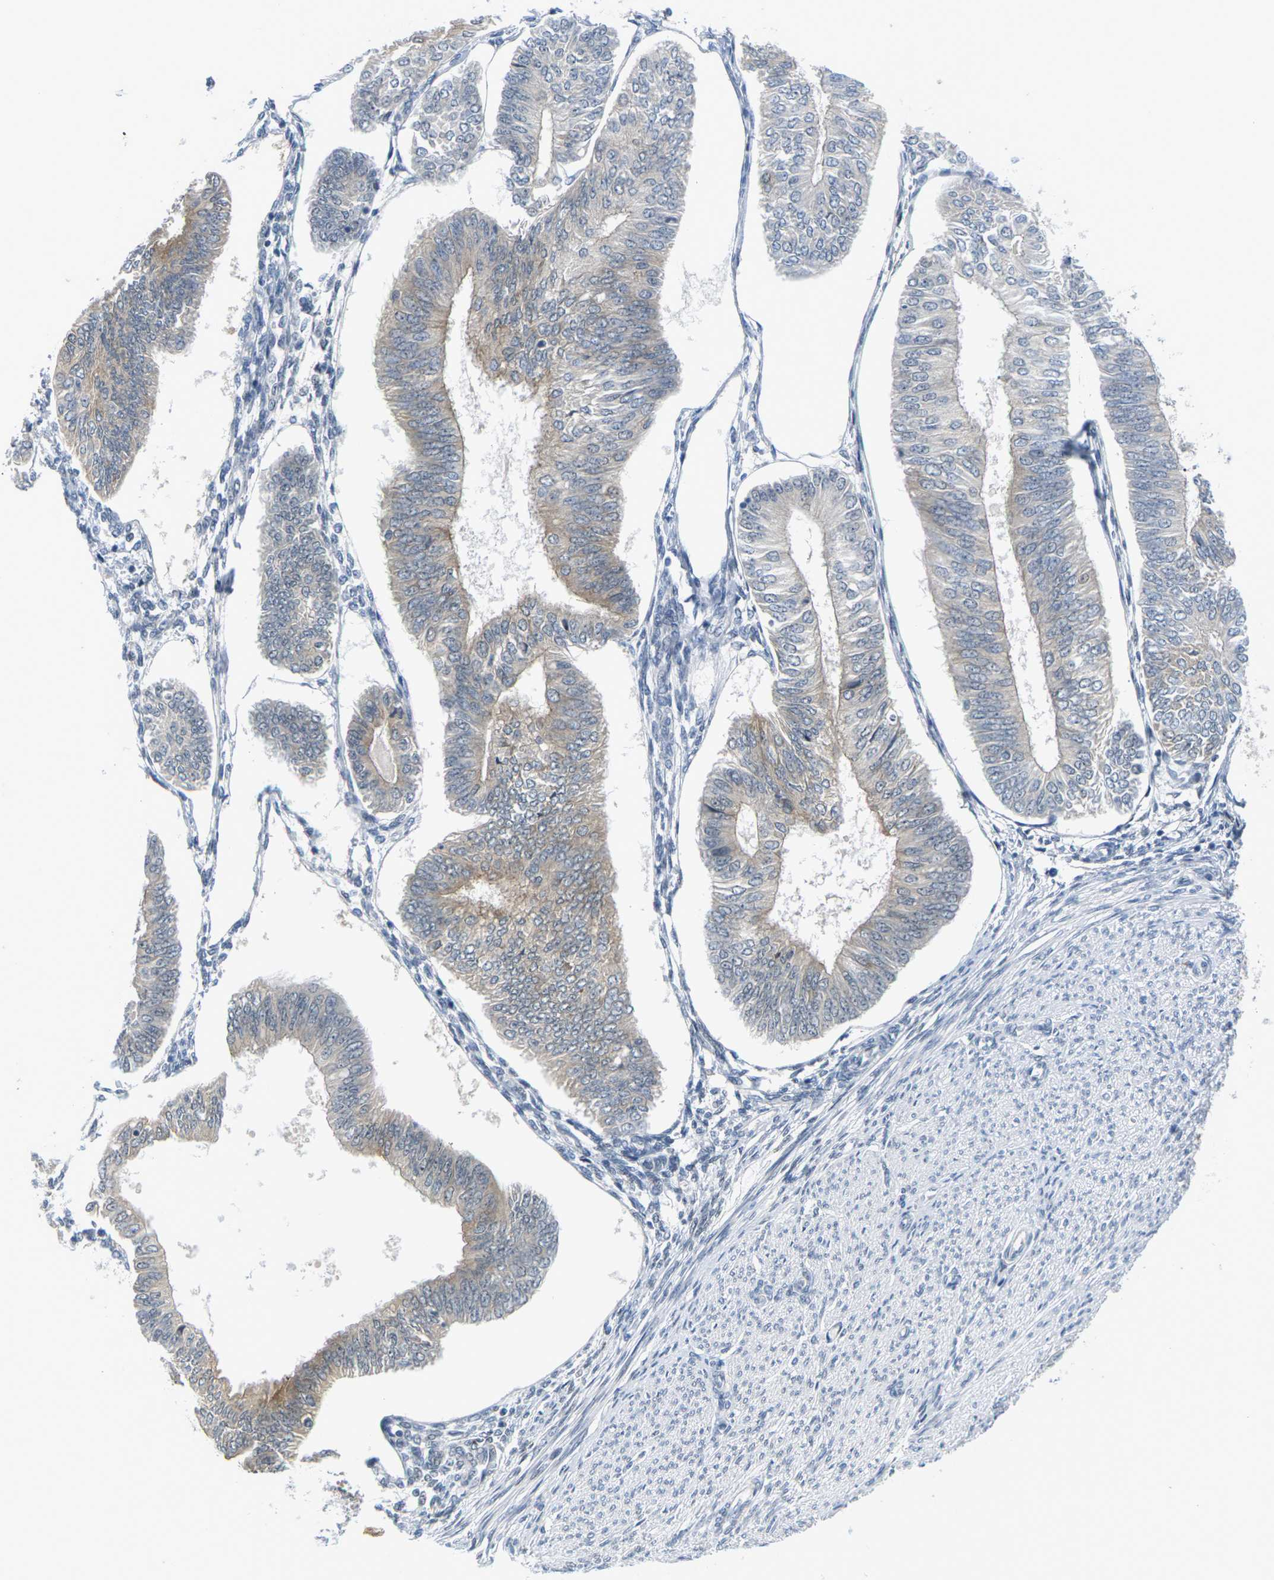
{"staining": {"intensity": "weak", "quantity": "25%-75%", "location": "cytoplasmic/membranous"}, "tissue": "endometrial cancer", "cell_type": "Tumor cells", "image_type": "cancer", "snomed": [{"axis": "morphology", "description": "Adenocarcinoma, NOS"}, {"axis": "topography", "description": "Endometrium"}], "caption": "Immunohistochemistry (IHC) of adenocarcinoma (endometrial) demonstrates low levels of weak cytoplasmic/membranous positivity in approximately 25%-75% of tumor cells.", "gene": "PKP2", "patient": {"sex": "female", "age": 58}}